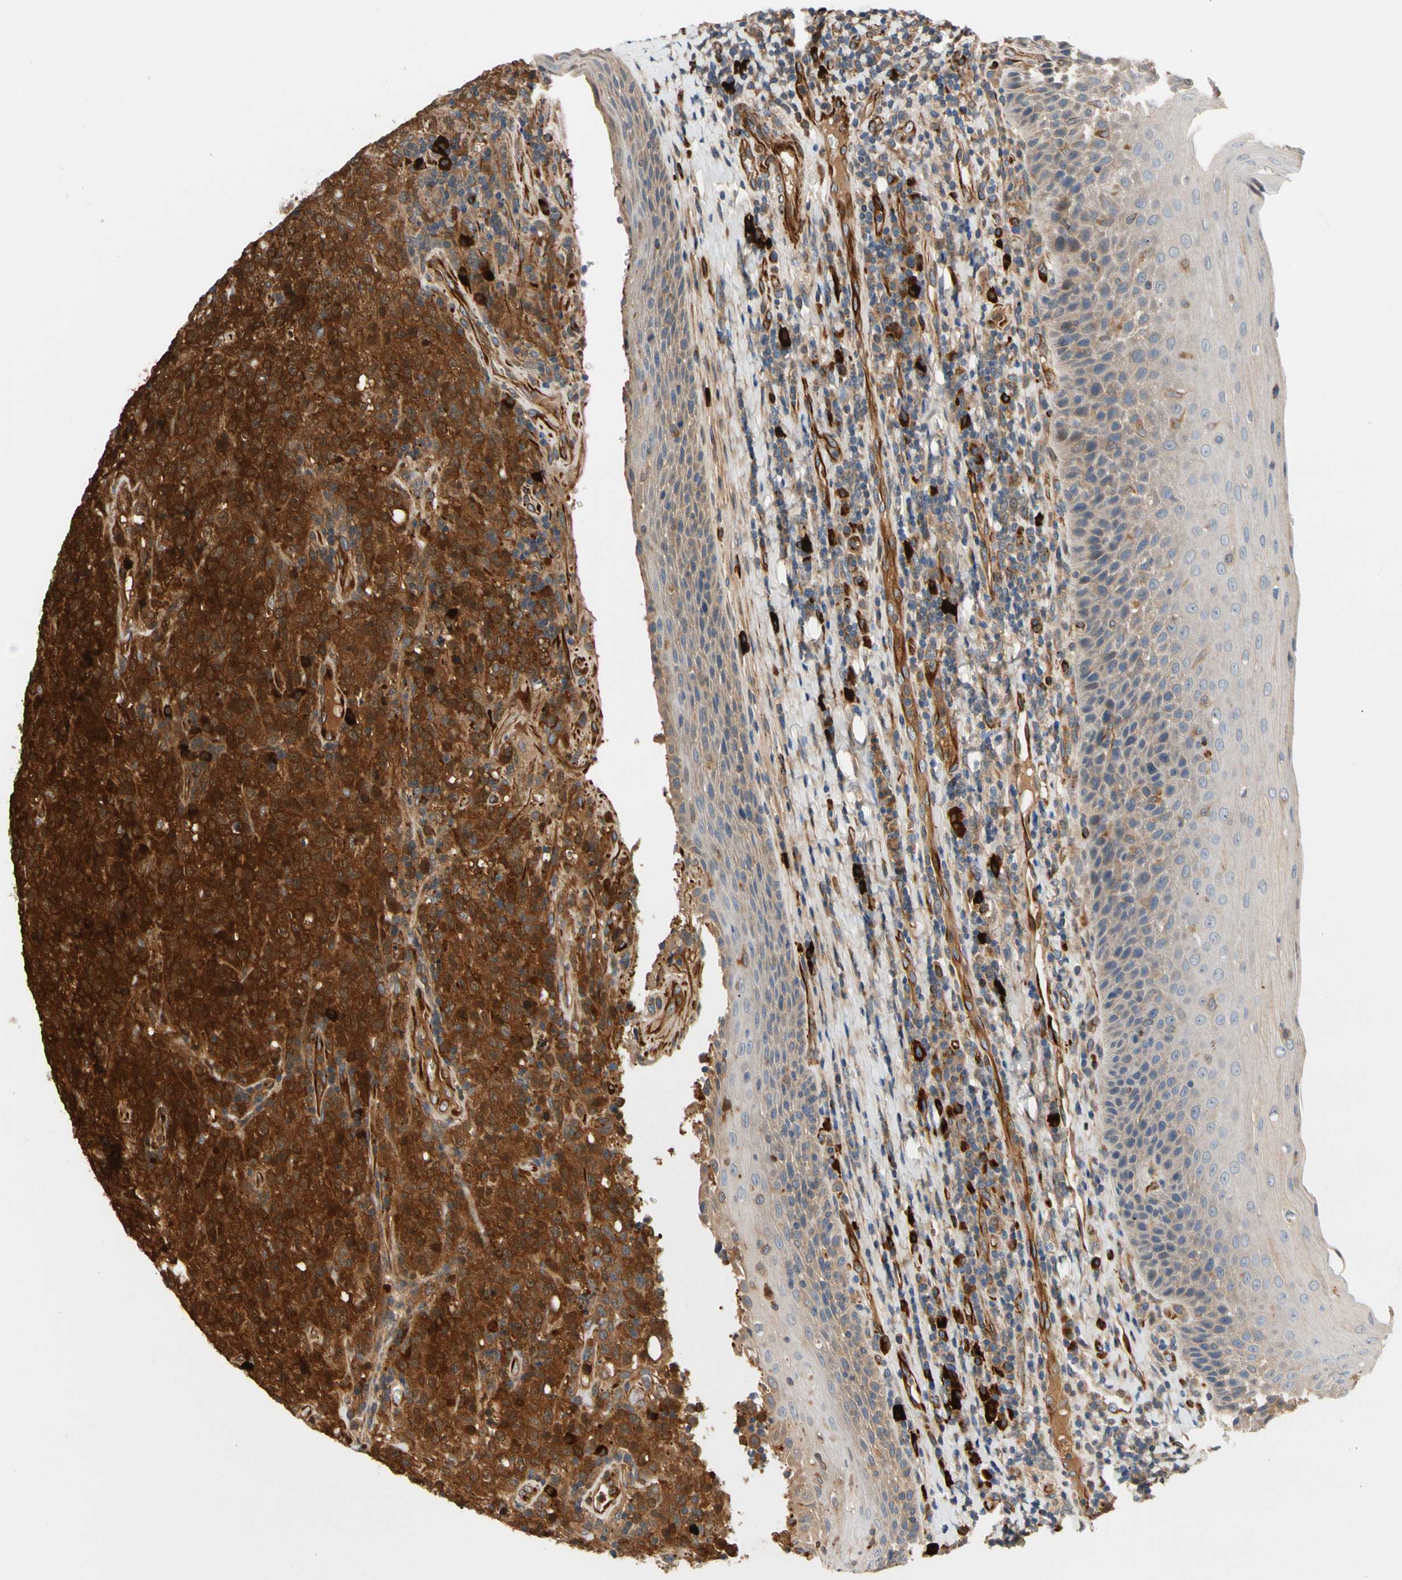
{"staining": {"intensity": "strong", "quantity": ">75%", "location": "cytoplasmic/membranous"}, "tissue": "lymphoma", "cell_type": "Tumor cells", "image_type": "cancer", "snomed": [{"axis": "morphology", "description": "Malignant lymphoma, non-Hodgkin's type, High grade"}, {"axis": "topography", "description": "Tonsil"}], "caption": "Malignant lymphoma, non-Hodgkin's type (high-grade) stained with a protein marker demonstrates strong staining in tumor cells.", "gene": "FGD6", "patient": {"sex": "female", "age": 36}}